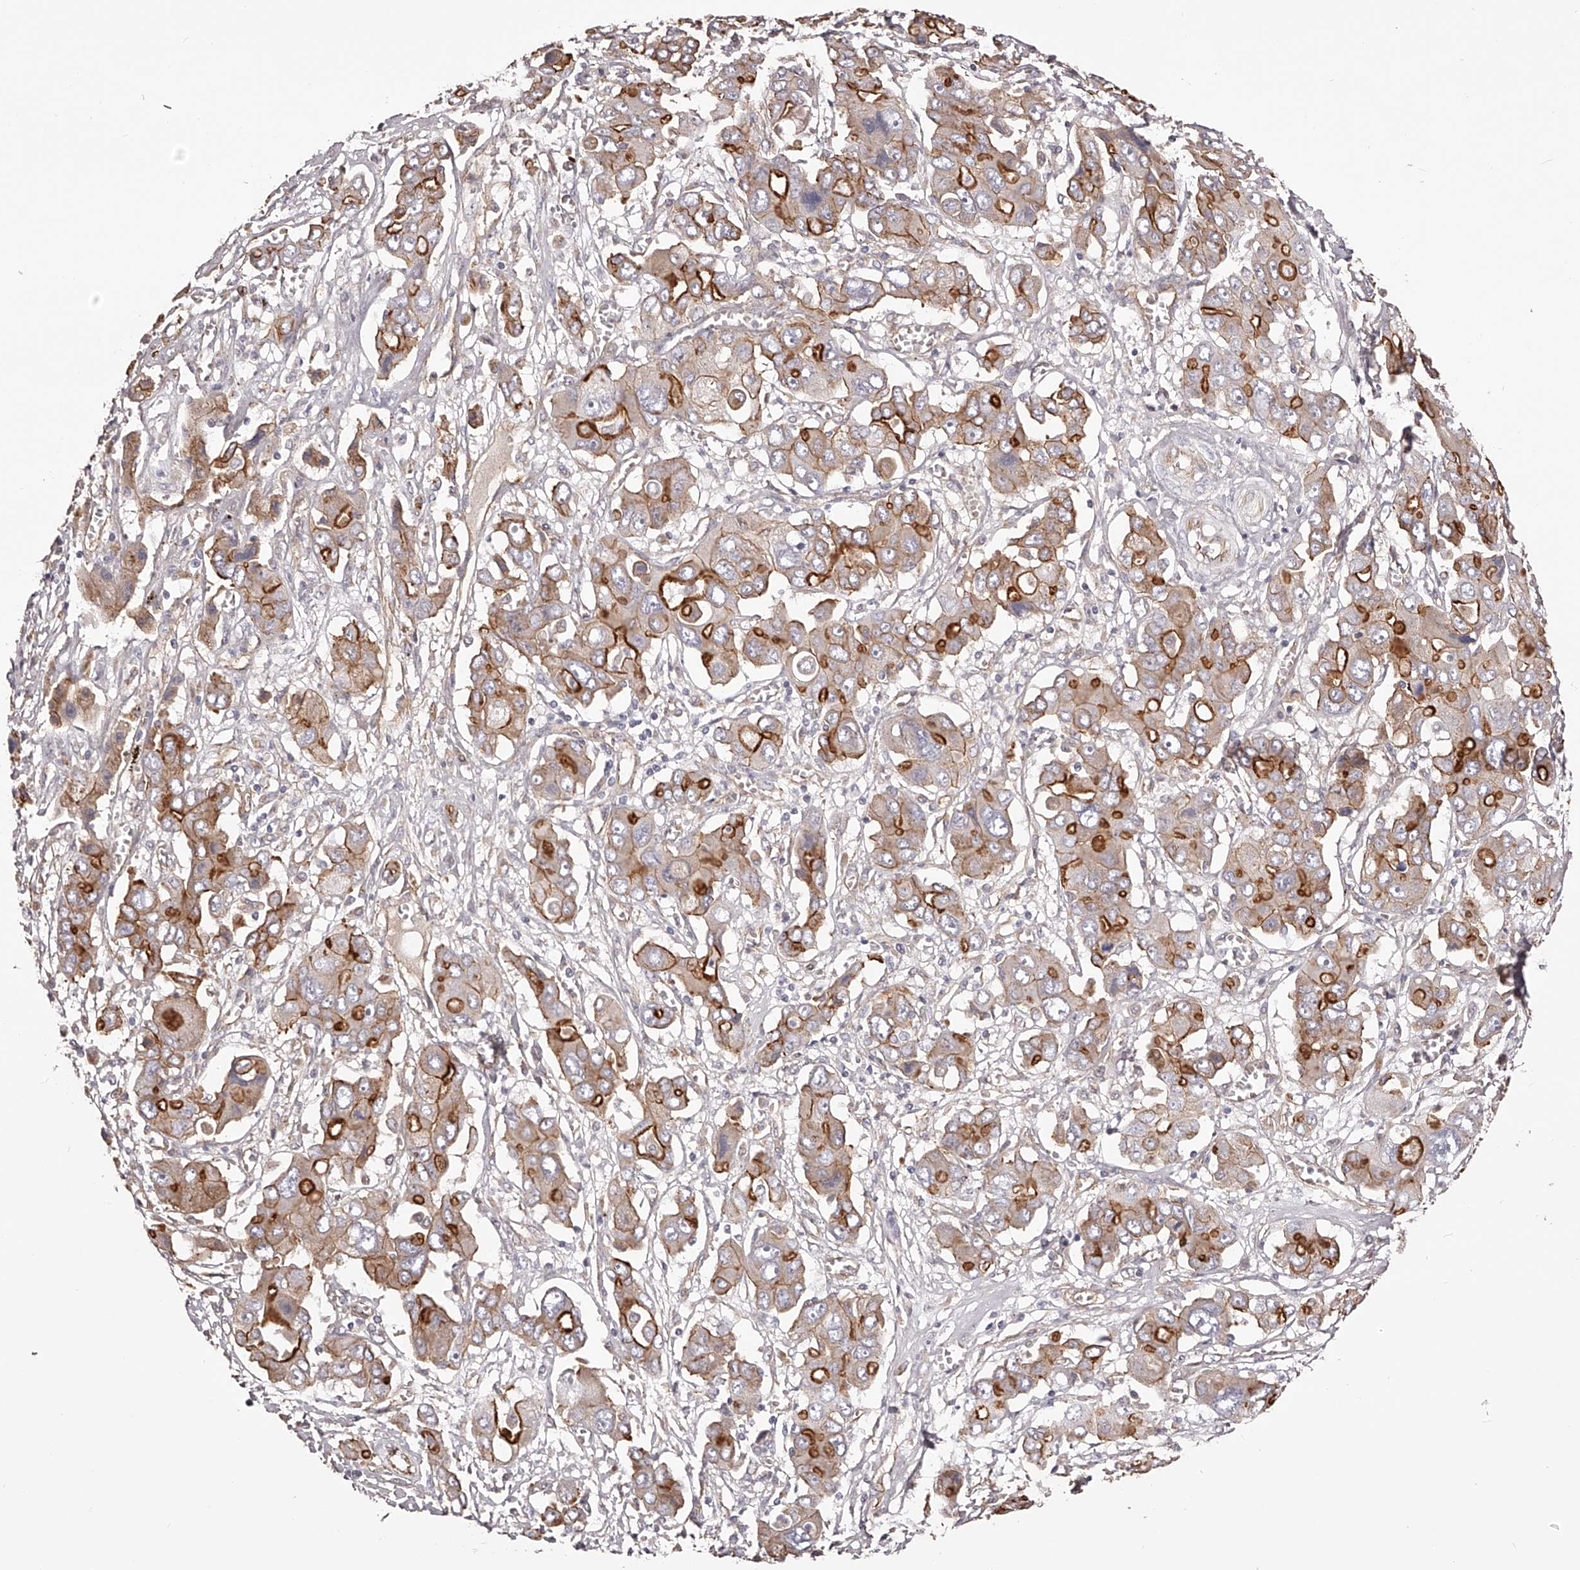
{"staining": {"intensity": "strong", "quantity": "<25%", "location": "cytoplasmic/membranous"}, "tissue": "liver cancer", "cell_type": "Tumor cells", "image_type": "cancer", "snomed": [{"axis": "morphology", "description": "Cholangiocarcinoma"}, {"axis": "topography", "description": "Liver"}], "caption": "Immunohistochemical staining of liver cancer (cholangiocarcinoma) displays strong cytoplasmic/membranous protein staining in about <25% of tumor cells.", "gene": "LTV1", "patient": {"sex": "male", "age": 67}}